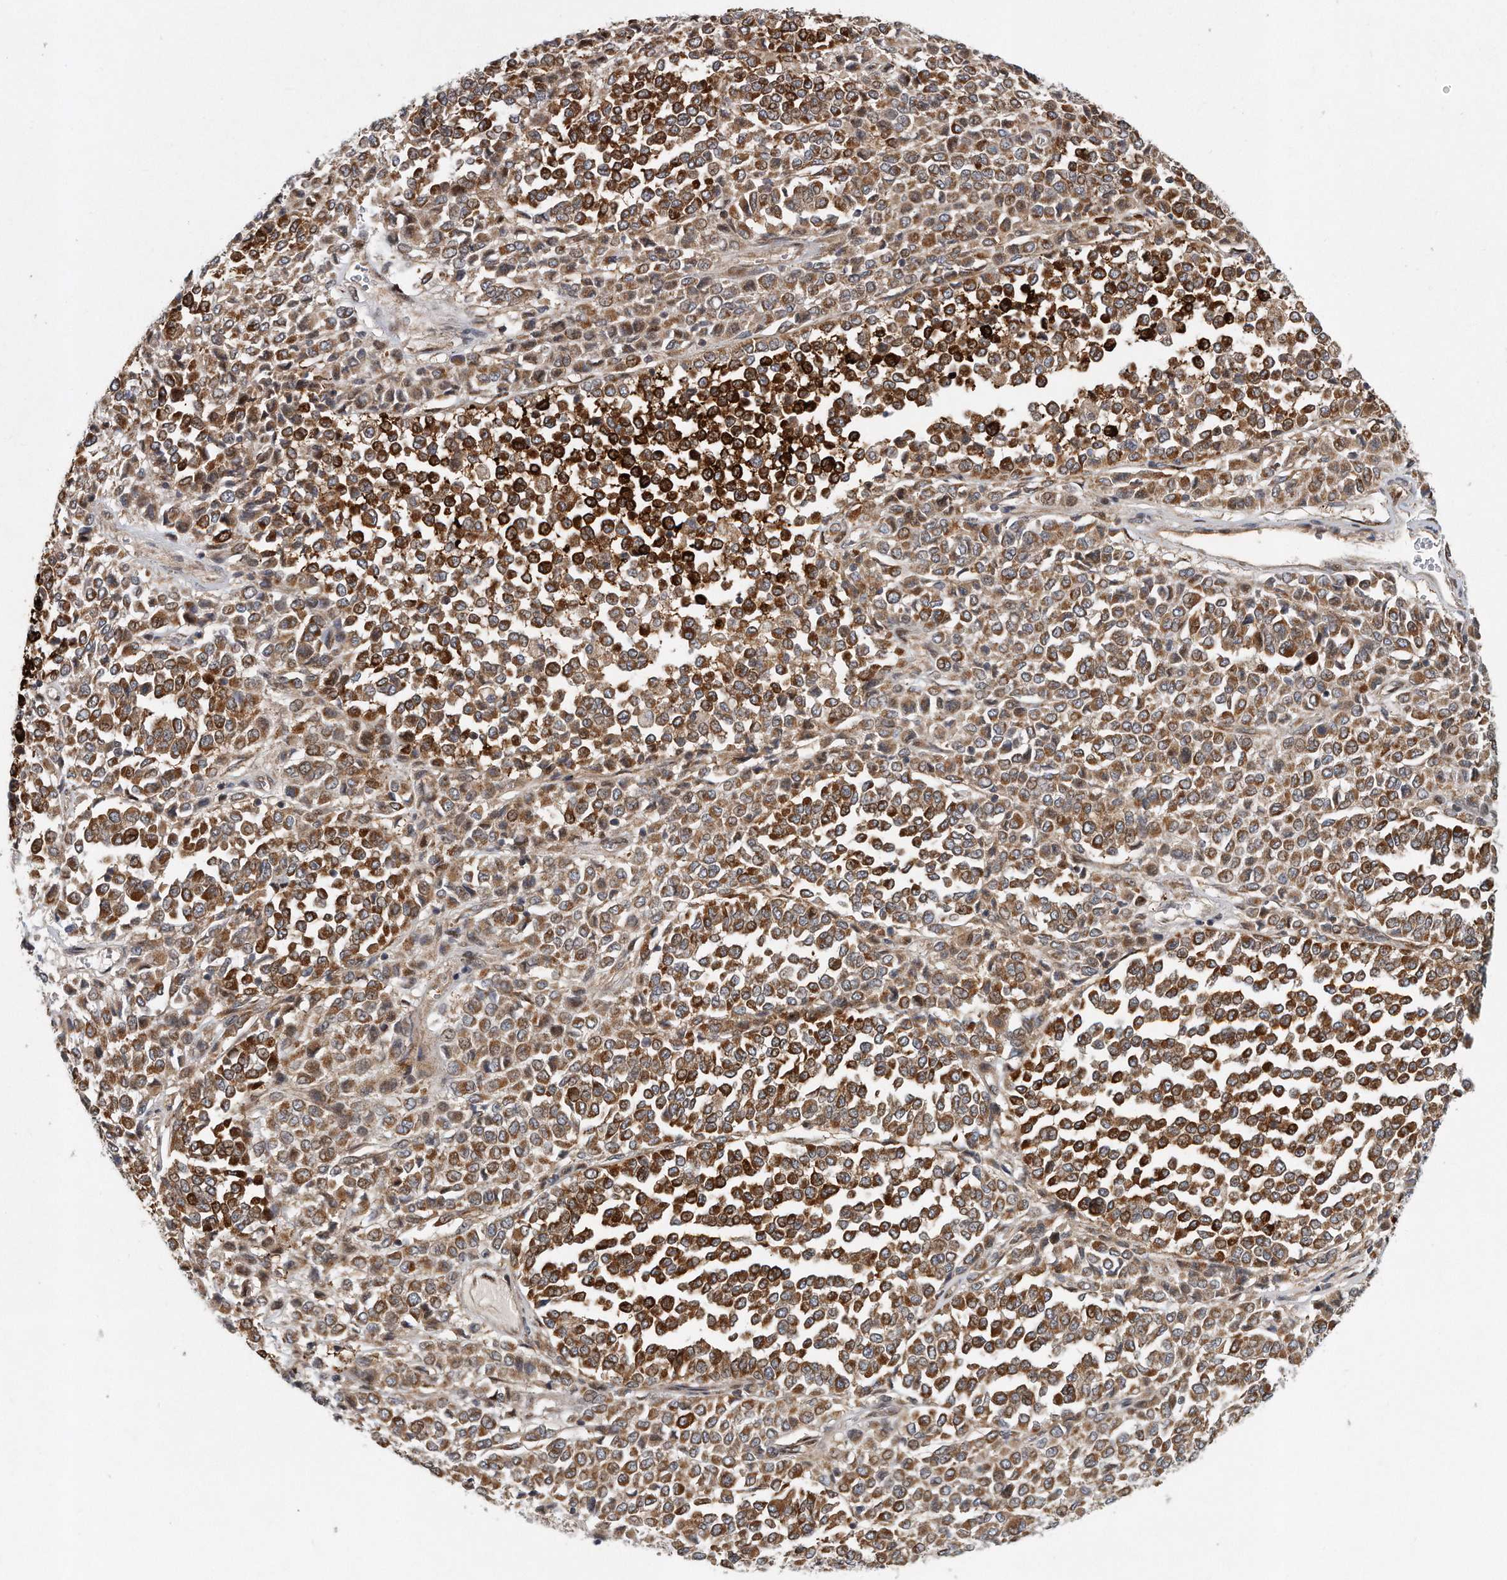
{"staining": {"intensity": "moderate", "quantity": ">75%", "location": "cytoplasmic/membranous"}, "tissue": "melanoma", "cell_type": "Tumor cells", "image_type": "cancer", "snomed": [{"axis": "morphology", "description": "Malignant melanoma, Metastatic site"}, {"axis": "topography", "description": "Pancreas"}], "caption": "An image showing moderate cytoplasmic/membranous expression in approximately >75% of tumor cells in malignant melanoma (metastatic site), as visualized by brown immunohistochemical staining.", "gene": "PCDH8", "patient": {"sex": "female", "age": 30}}